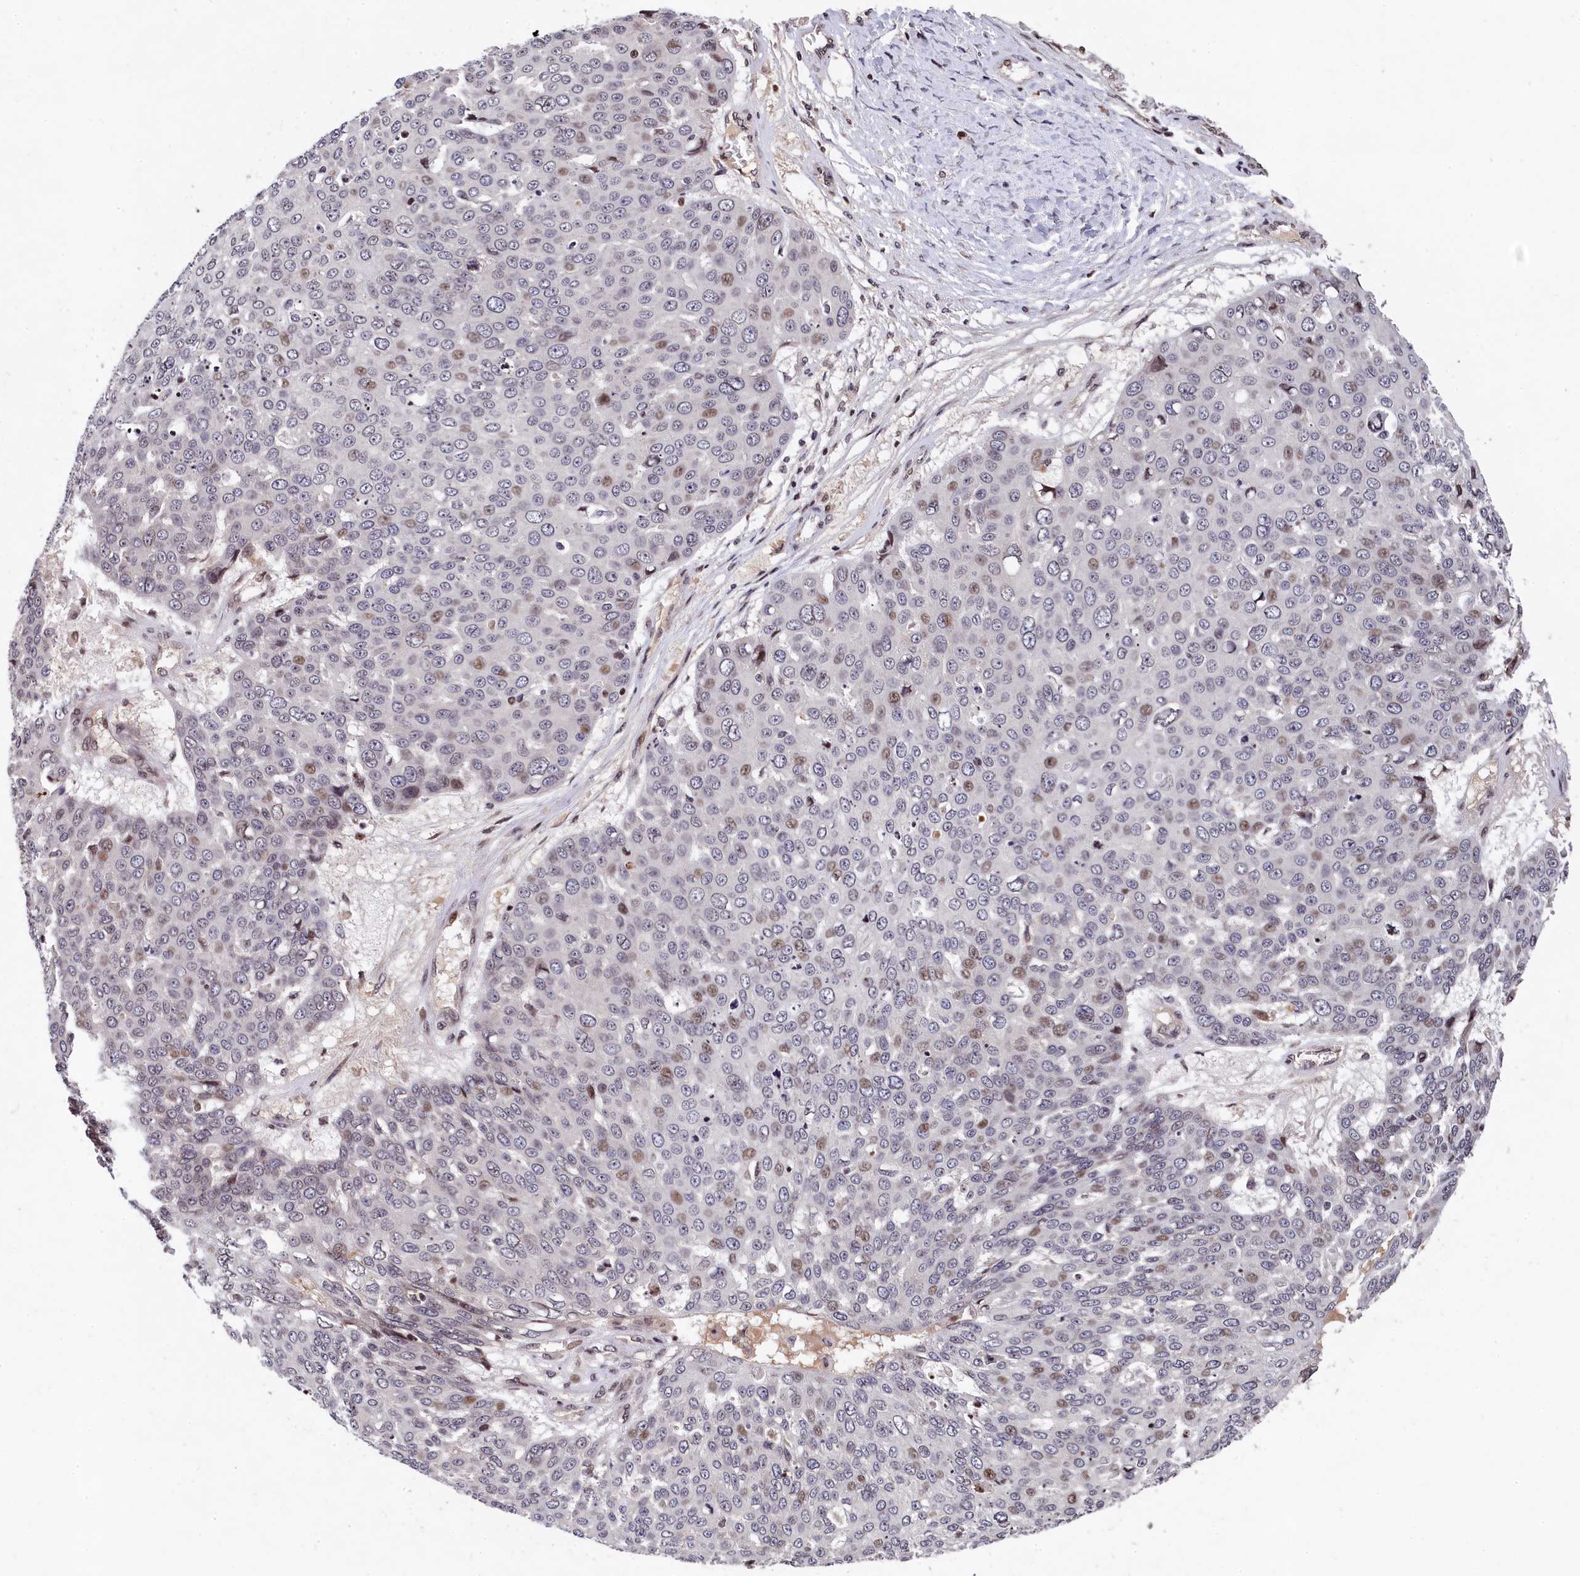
{"staining": {"intensity": "weak", "quantity": "<25%", "location": "nuclear"}, "tissue": "skin cancer", "cell_type": "Tumor cells", "image_type": "cancer", "snomed": [{"axis": "morphology", "description": "Squamous cell carcinoma, NOS"}, {"axis": "topography", "description": "Skin"}], "caption": "The immunohistochemistry histopathology image has no significant positivity in tumor cells of skin cancer (squamous cell carcinoma) tissue. (DAB (3,3'-diaminobenzidine) immunohistochemistry with hematoxylin counter stain).", "gene": "FAM217B", "patient": {"sex": "male", "age": 71}}